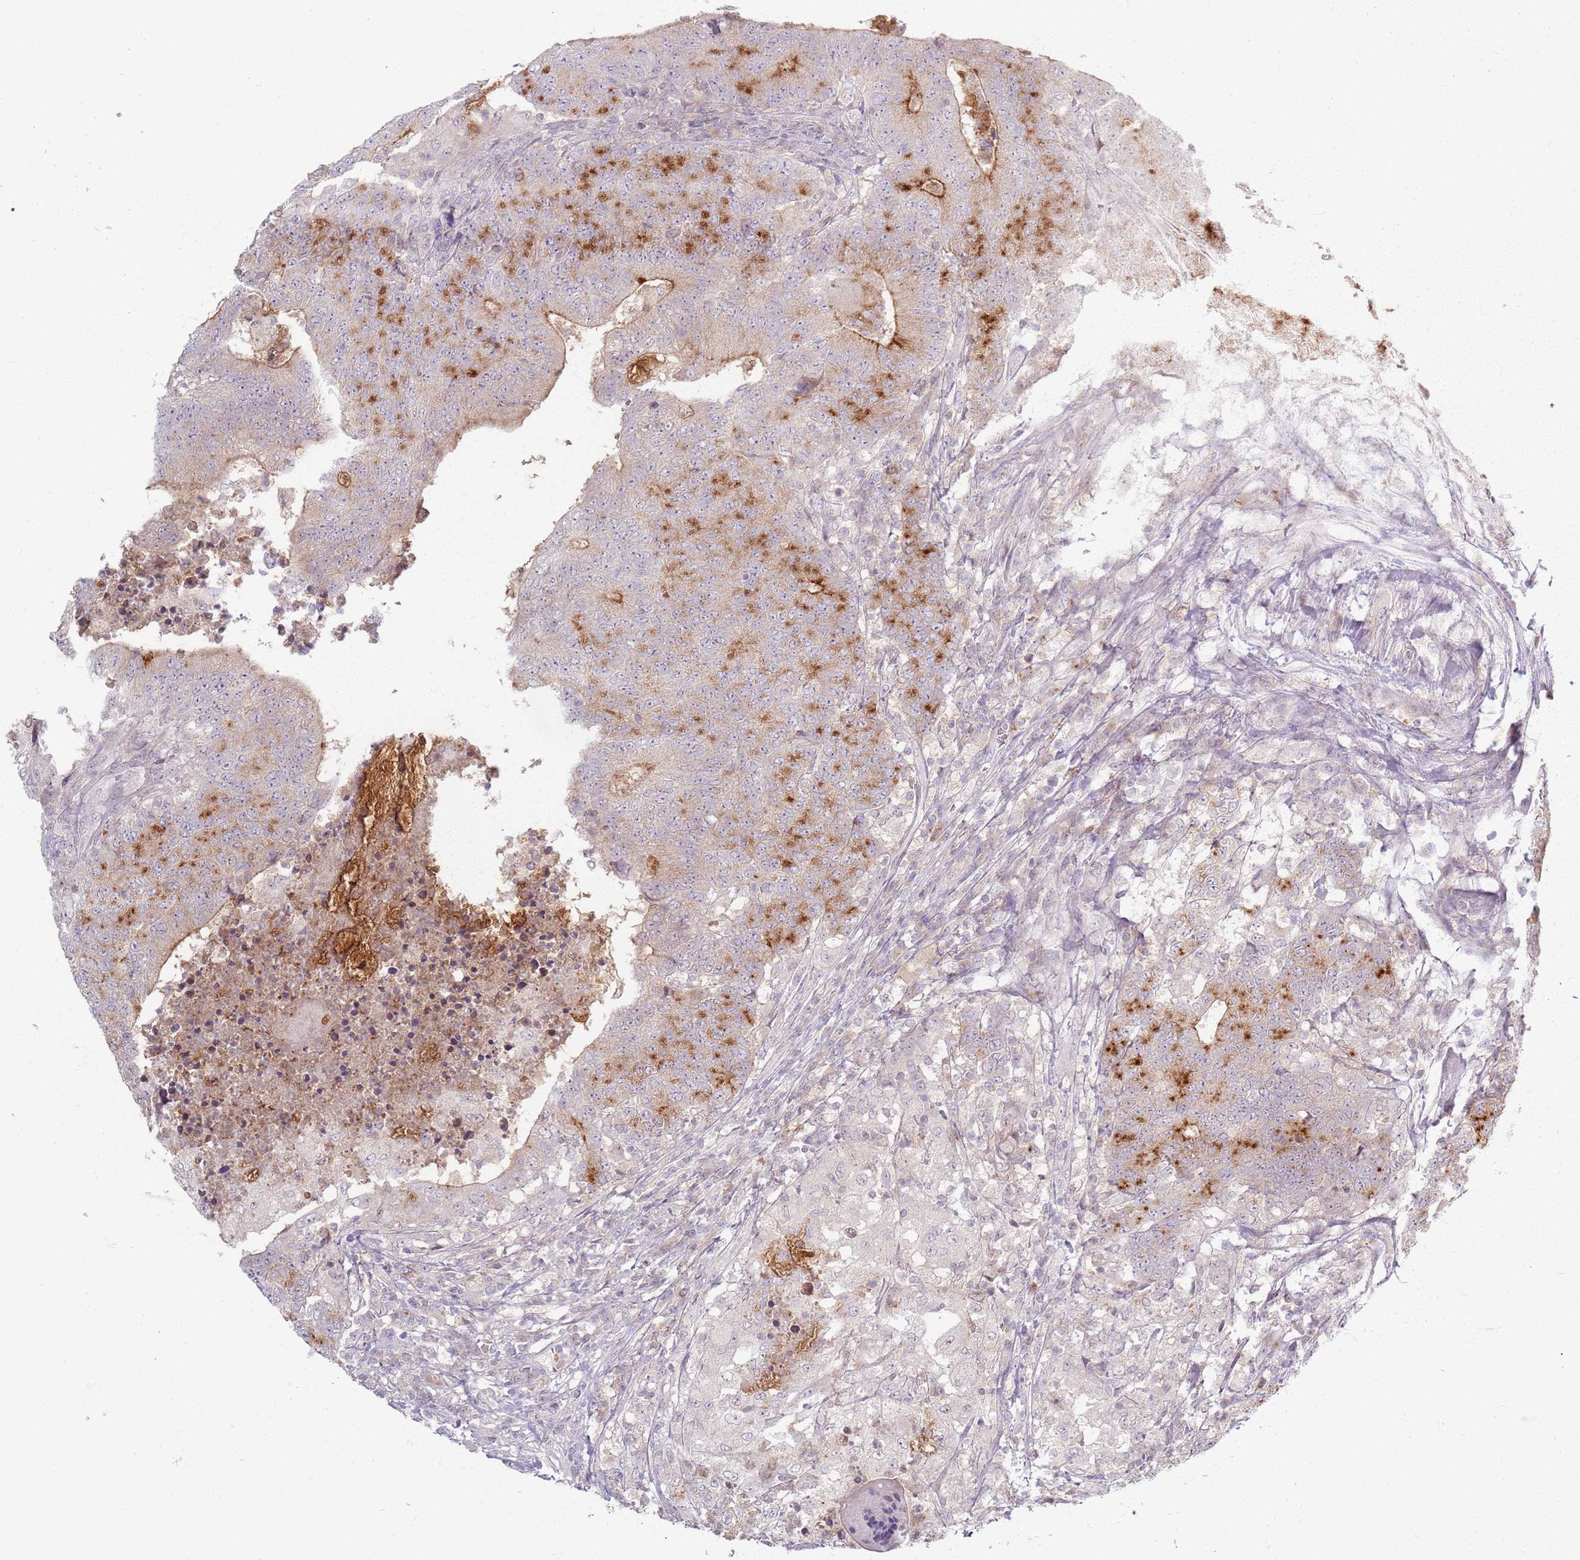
{"staining": {"intensity": "moderate", "quantity": "25%-75%", "location": "cytoplasmic/membranous"}, "tissue": "colorectal cancer", "cell_type": "Tumor cells", "image_type": "cancer", "snomed": [{"axis": "morphology", "description": "Adenocarcinoma, NOS"}, {"axis": "topography", "description": "Colon"}], "caption": "Protein expression analysis of colorectal adenocarcinoma reveals moderate cytoplasmic/membranous positivity in approximately 25%-75% of tumor cells.", "gene": "ZDHHC2", "patient": {"sex": "female", "age": 75}}